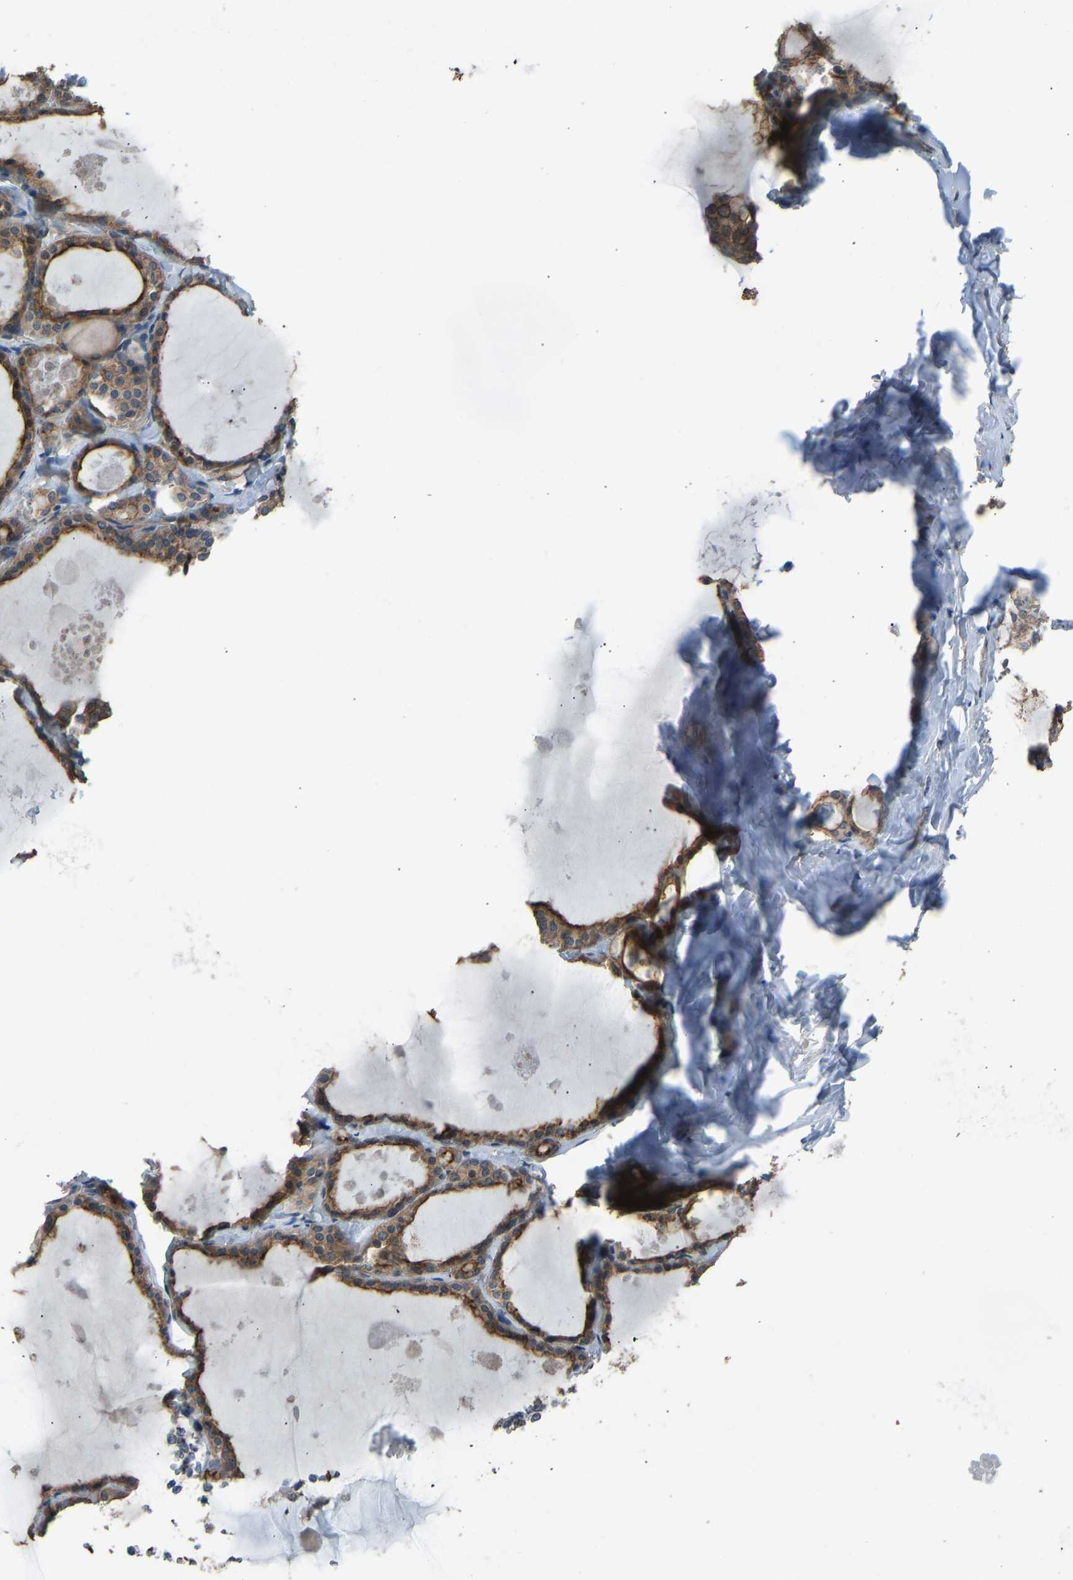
{"staining": {"intensity": "moderate", "quantity": ">75%", "location": "cytoplasmic/membranous"}, "tissue": "thyroid gland", "cell_type": "Glandular cells", "image_type": "normal", "snomed": [{"axis": "morphology", "description": "Normal tissue, NOS"}, {"axis": "topography", "description": "Thyroid gland"}], "caption": "Protein staining reveals moderate cytoplasmic/membranous staining in about >75% of glandular cells in benign thyroid gland. The staining is performed using DAB (3,3'-diaminobenzidine) brown chromogen to label protein expression. The nuclei are counter-stained blue using hematoxylin.", "gene": "SLC43A1", "patient": {"sex": "male", "age": 56}}